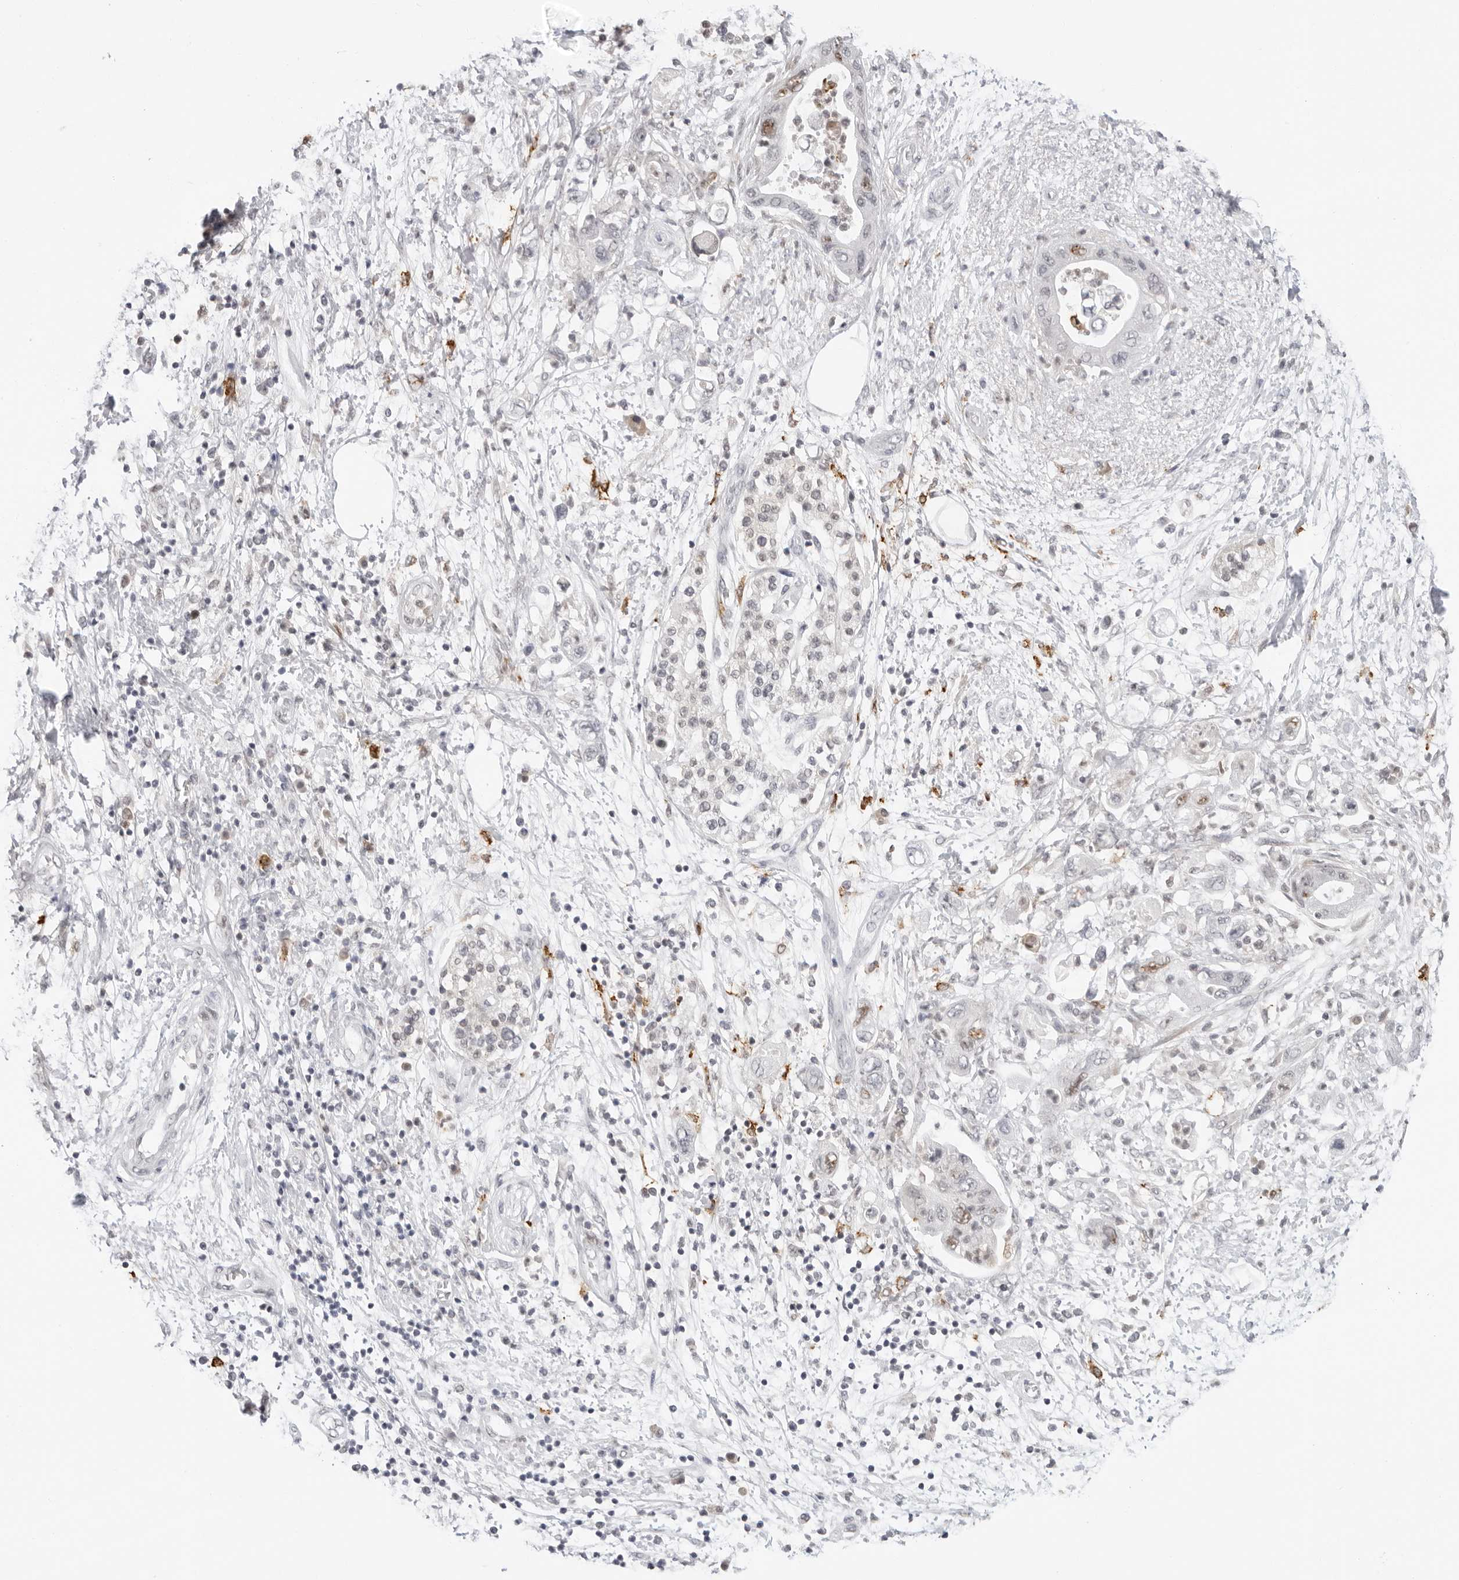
{"staining": {"intensity": "moderate", "quantity": "<25%", "location": "nuclear"}, "tissue": "pancreatic cancer", "cell_type": "Tumor cells", "image_type": "cancer", "snomed": [{"axis": "morphology", "description": "Adenocarcinoma, NOS"}, {"axis": "topography", "description": "Pancreas"}], "caption": "Pancreatic adenocarcinoma stained with DAB (3,3'-diaminobenzidine) immunohistochemistry demonstrates low levels of moderate nuclear staining in about <25% of tumor cells. The staining was performed using DAB (3,3'-diaminobenzidine) to visualize the protein expression in brown, while the nuclei were stained in blue with hematoxylin (Magnification: 20x).", "gene": "MSH6", "patient": {"sex": "female", "age": 73}}